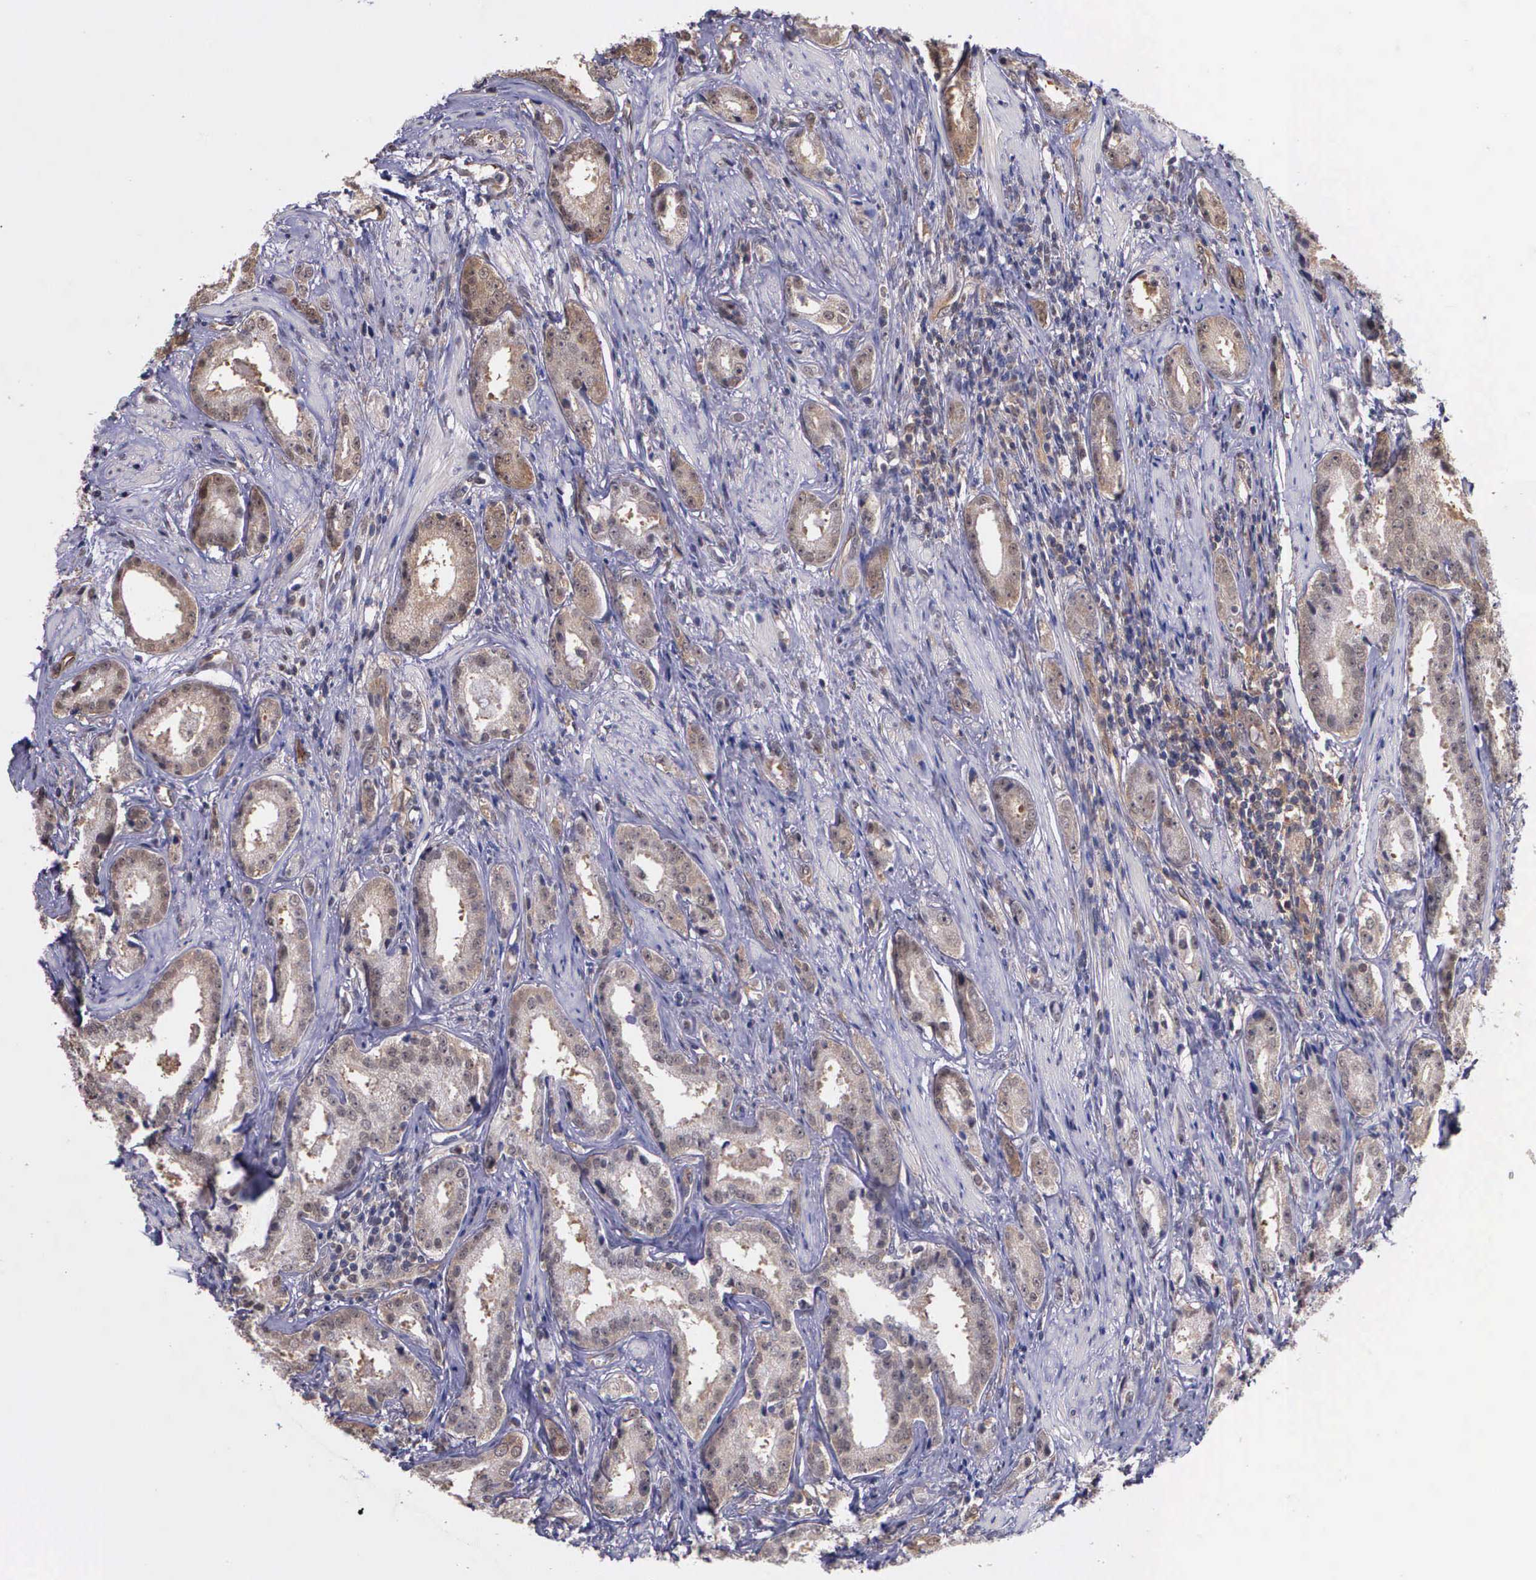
{"staining": {"intensity": "weak", "quantity": ">75%", "location": "cytoplasmic/membranous"}, "tissue": "prostate cancer", "cell_type": "Tumor cells", "image_type": "cancer", "snomed": [{"axis": "morphology", "description": "Adenocarcinoma, Medium grade"}, {"axis": "topography", "description": "Prostate"}], "caption": "Immunohistochemical staining of human prostate cancer (medium-grade adenocarcinoma) demonstrates weak cytoplasmic/membranous protein expression in approximately >75% of tumor cells.", "gene": "PSMC1", "patient": {"sex": "male", "age": 53}}